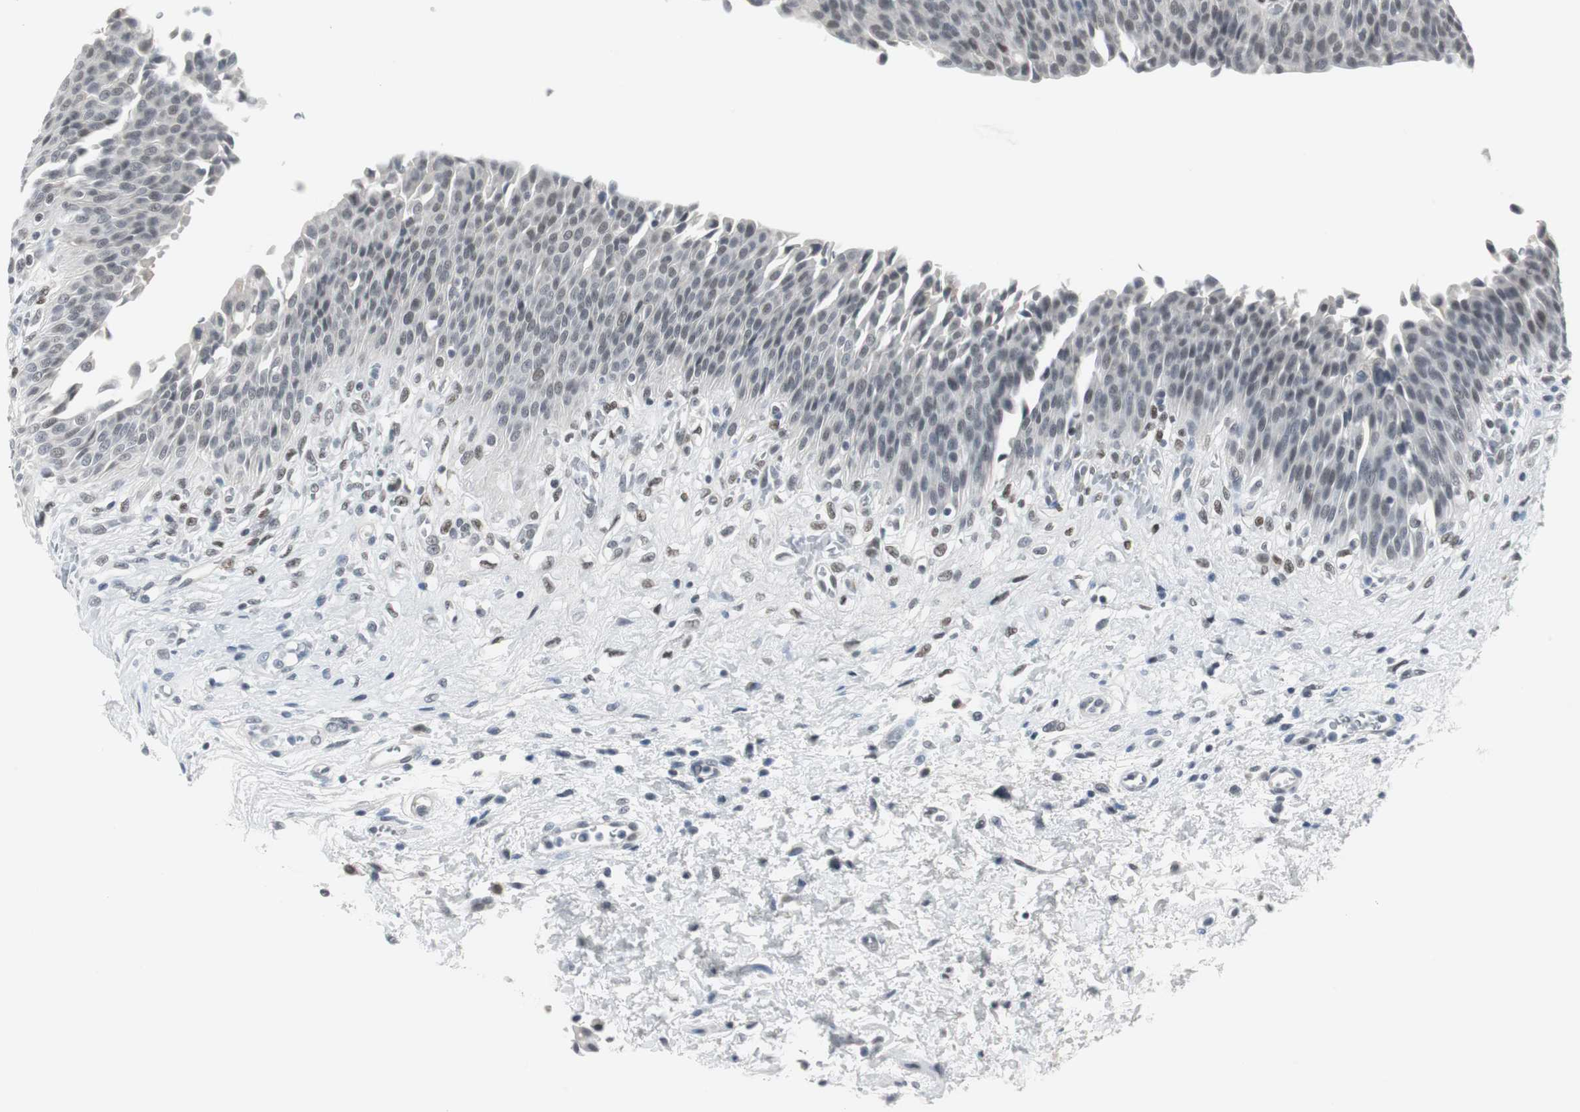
{"staining": {"intensity": "negative", "quantity": "none", "location": "none"}, "tissue": "urinary bladder", "cell_type": "Urothelial cells", "image_type": "normal", "snomed": [{"axis": "morphology", "description": "Normal tissue, NOS"}, {"axis": "morphology", "description": "Dysplasia, NOS"}, {"axis": "topography", "description": "Urinary bladder"}], "caption": "Human urinary bladder stained for a protein using IHC displays no expression in urothelial cells.", "gene": "ELK1", "patient": {"sex": "male", "age": 35}}